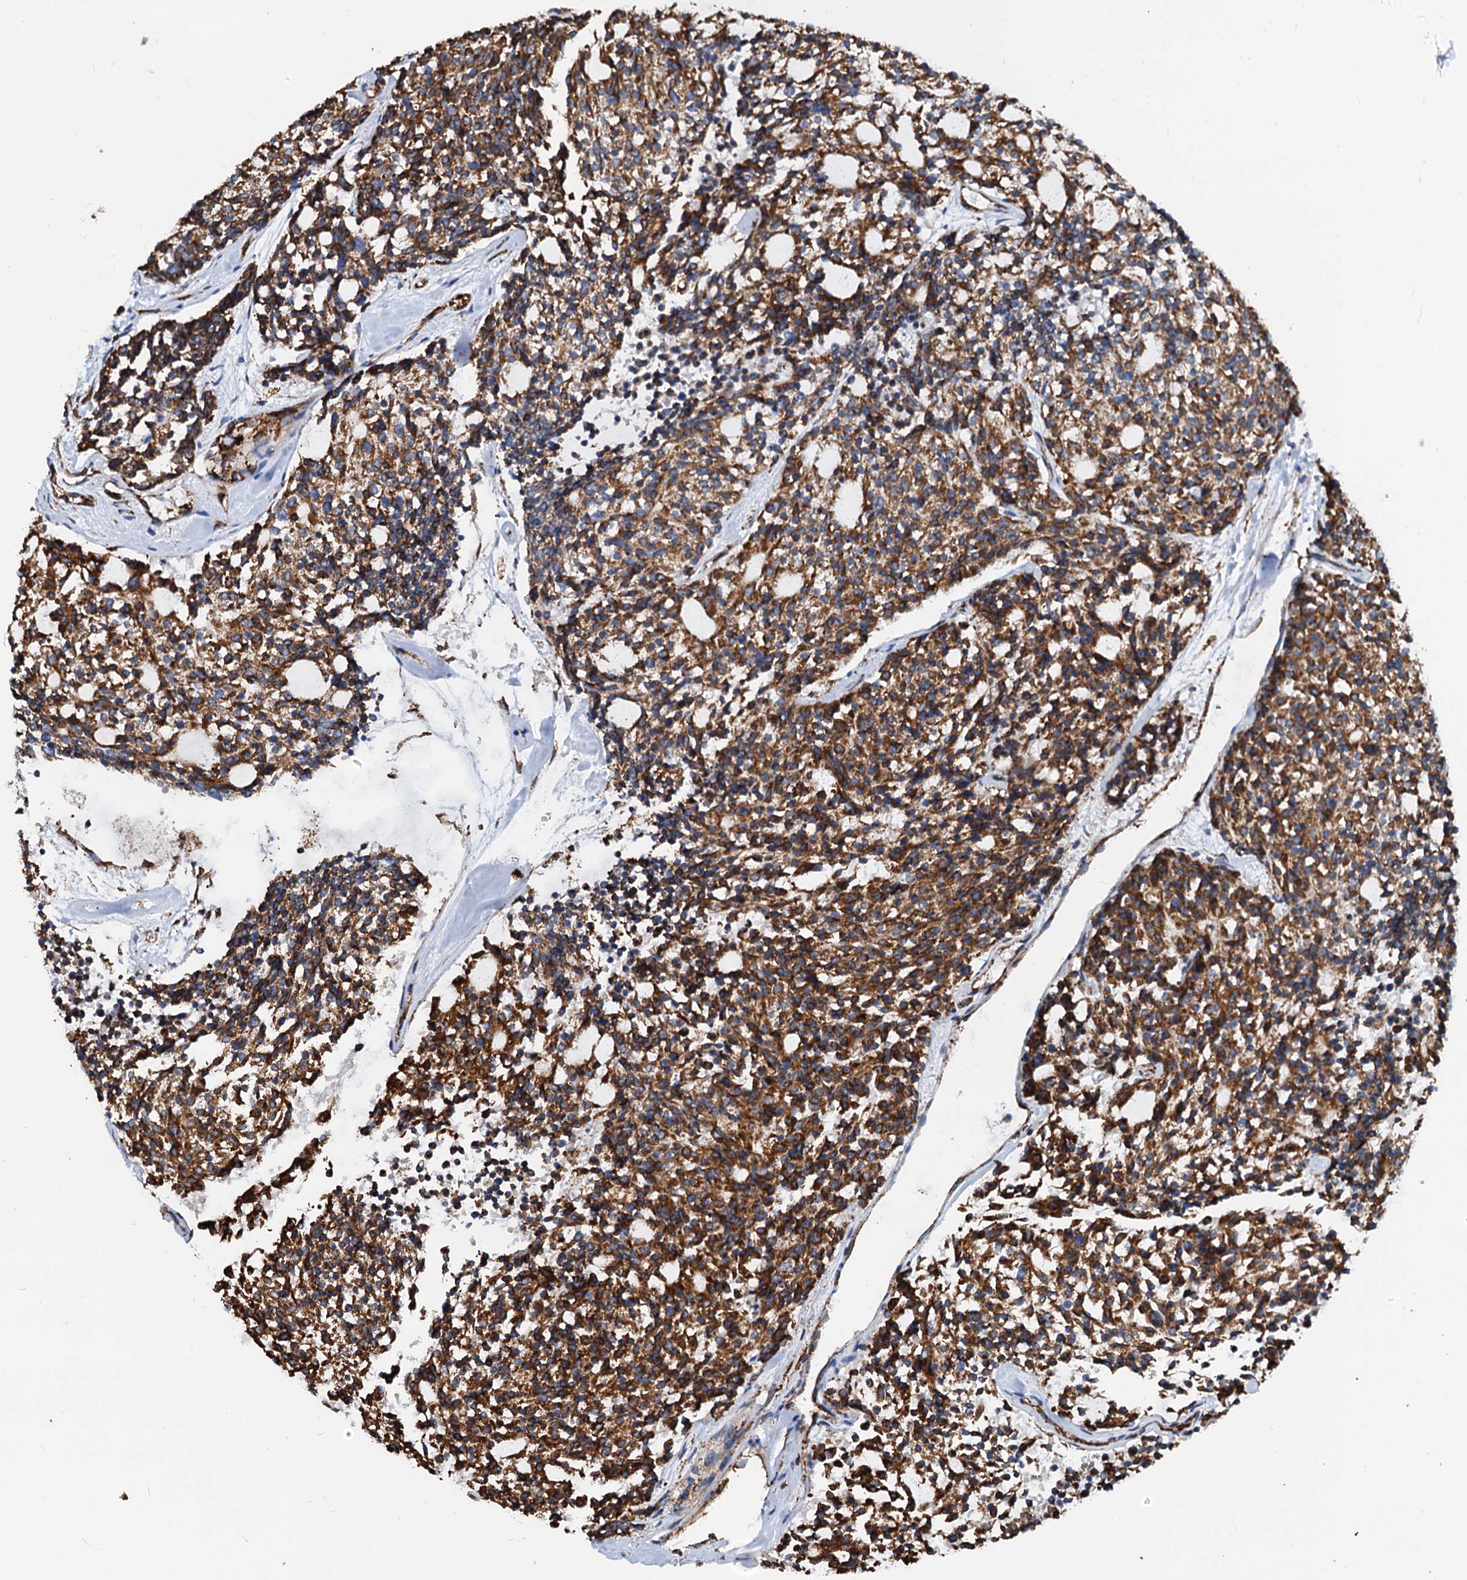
{"staining": {"intensity": "strong", "quantity": ">75%", "location": "cytoplasmic/membranous"}, "tissue": "carcinoid", "cell_type": "Tumor cells", "image_type": "cancer", "snomed": [{"axis": "morphology", "description": "Carcinoid, malignant, NOS"}, {"axis": "topography", "description": "Pancreas"}], "caption": "Immunohistochemical staining of human malignant carcinoid displays high levels of strong cytoplasmic/membranous protein staining in approximately >75% of tumor cells. The staining is performed using DAB (3,3'-diaminobenzidine) brown chromogen to label protein expression. The nuclei are counter-stained blue using hematoxylin.", "gene": "HSPA5", "patient": {"sex": "female", "age": 54}}